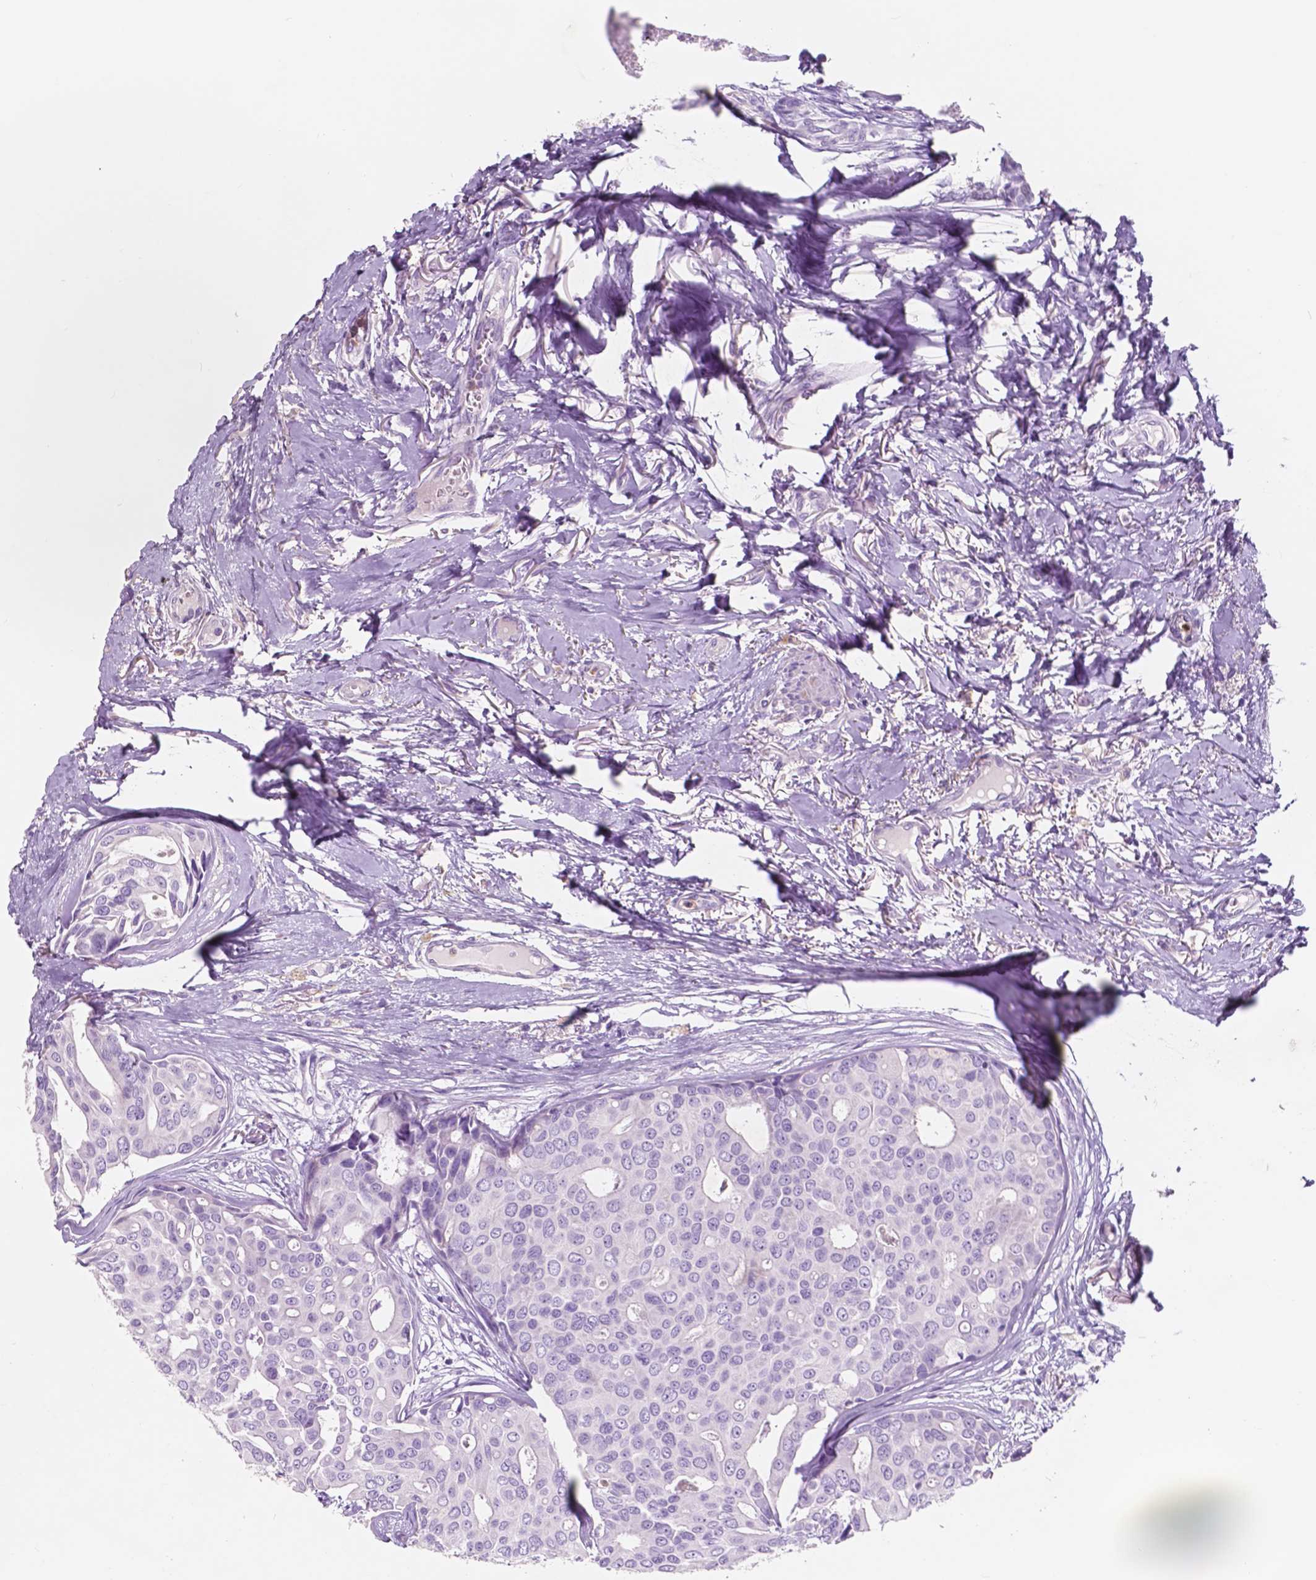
{"staining": {"intensity": "negative", "quantity": "none", "location": "none"}, "tissue": "breast cancer", "cell_type": "Tumor cells", "image_type": "cancer", "snomed": [{"axis": "morphology", "description": "Duct carcinoma"}, {"axis": "topography", "description": "Breast"}], "caption": "The micrograph reveals no staining of tumor cells in breast cancer.", "gene": "CUZD1", "patient": {"sex": "female", "age": 54}}